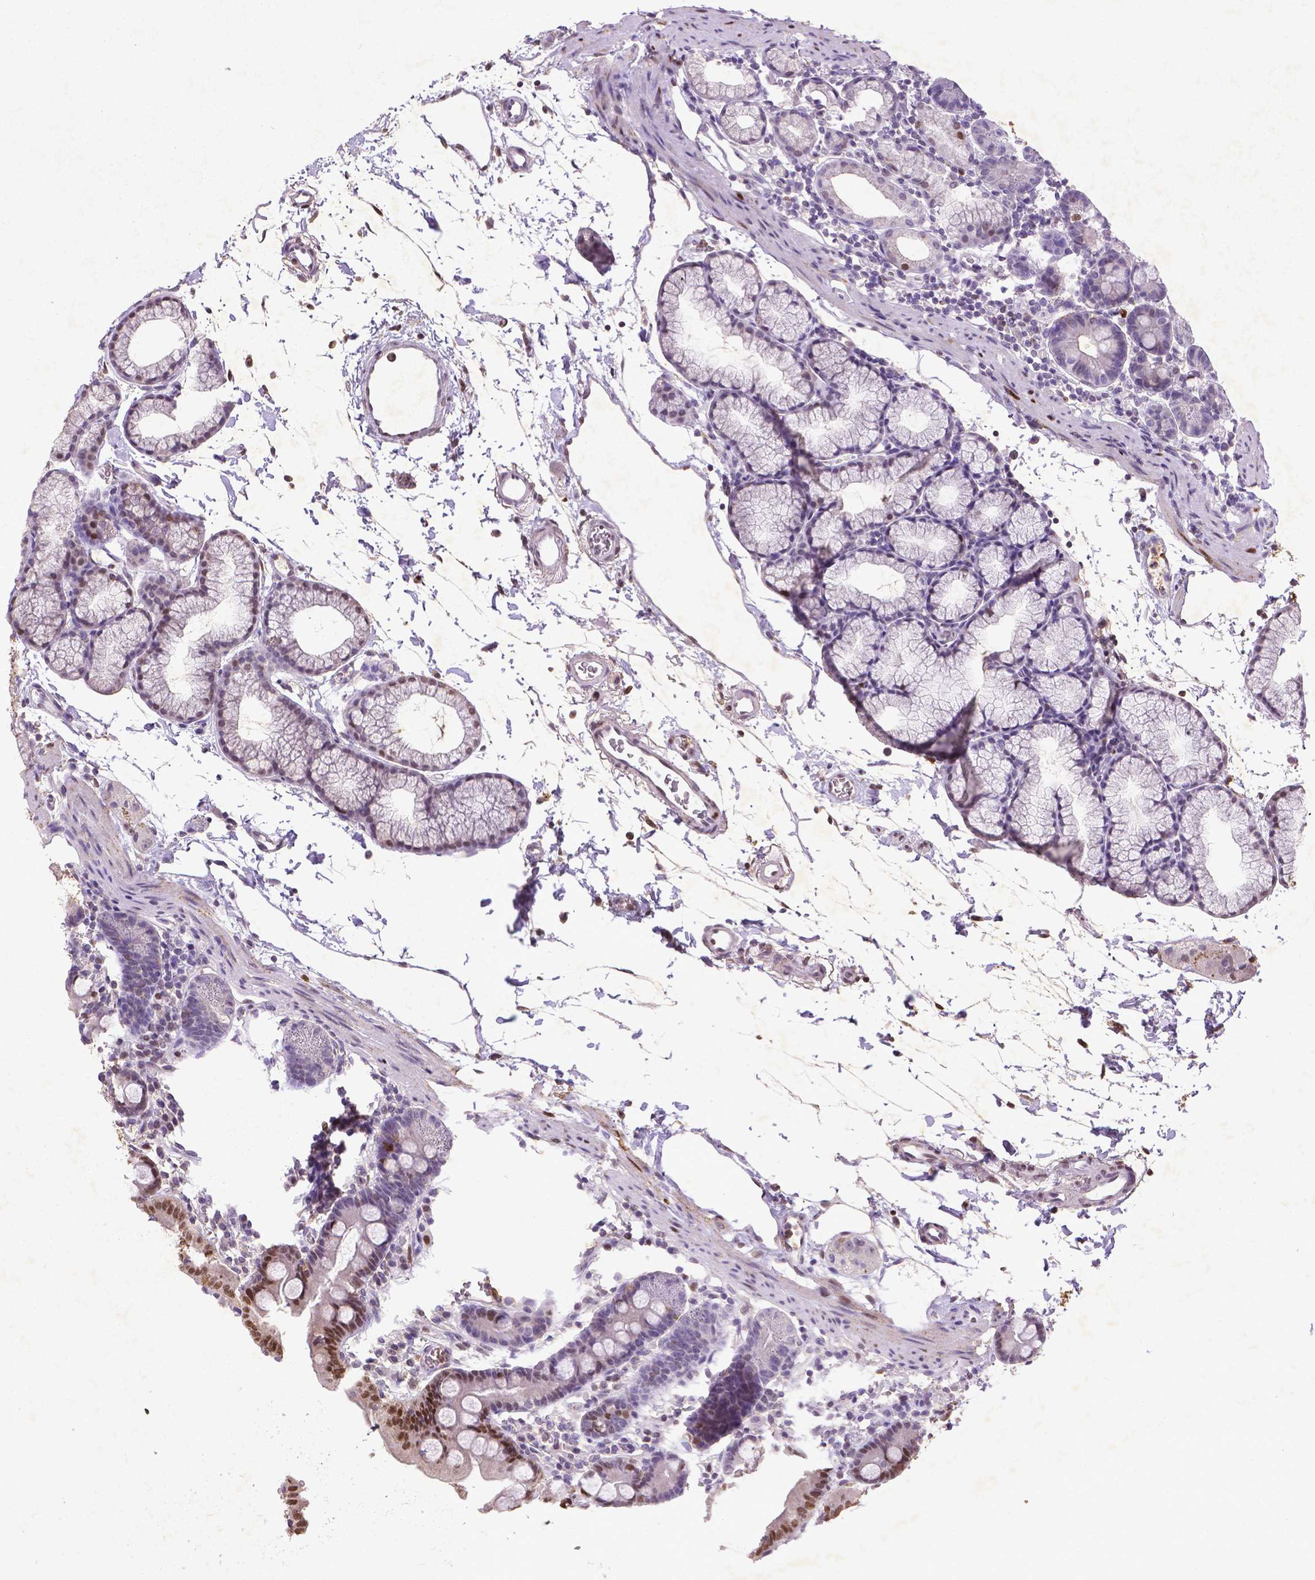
{"staining": {"intensity": "moderate", "quantity": ">75%", "location": "cytoplasmic/membranous,nuclear"}, "tissue": "duodenum", "cell_type": "Glandular cells", "image_type": "normal", "snomed": [{"axis": "morphology", "description": "Normal tissue, NOS"}, {"axis": "topography", "description": "Duodenum"}], "caption": "Immunohistochemistry histopathology image of normal duodenum stained for a protein (brown), which demonstrates medium levels of moderate cytoplasmic/membranous,nuclear staining in about >75% of glandular cells.", "gene": "CDKN1A", "patient": {"sex": "male", "age": 59}}